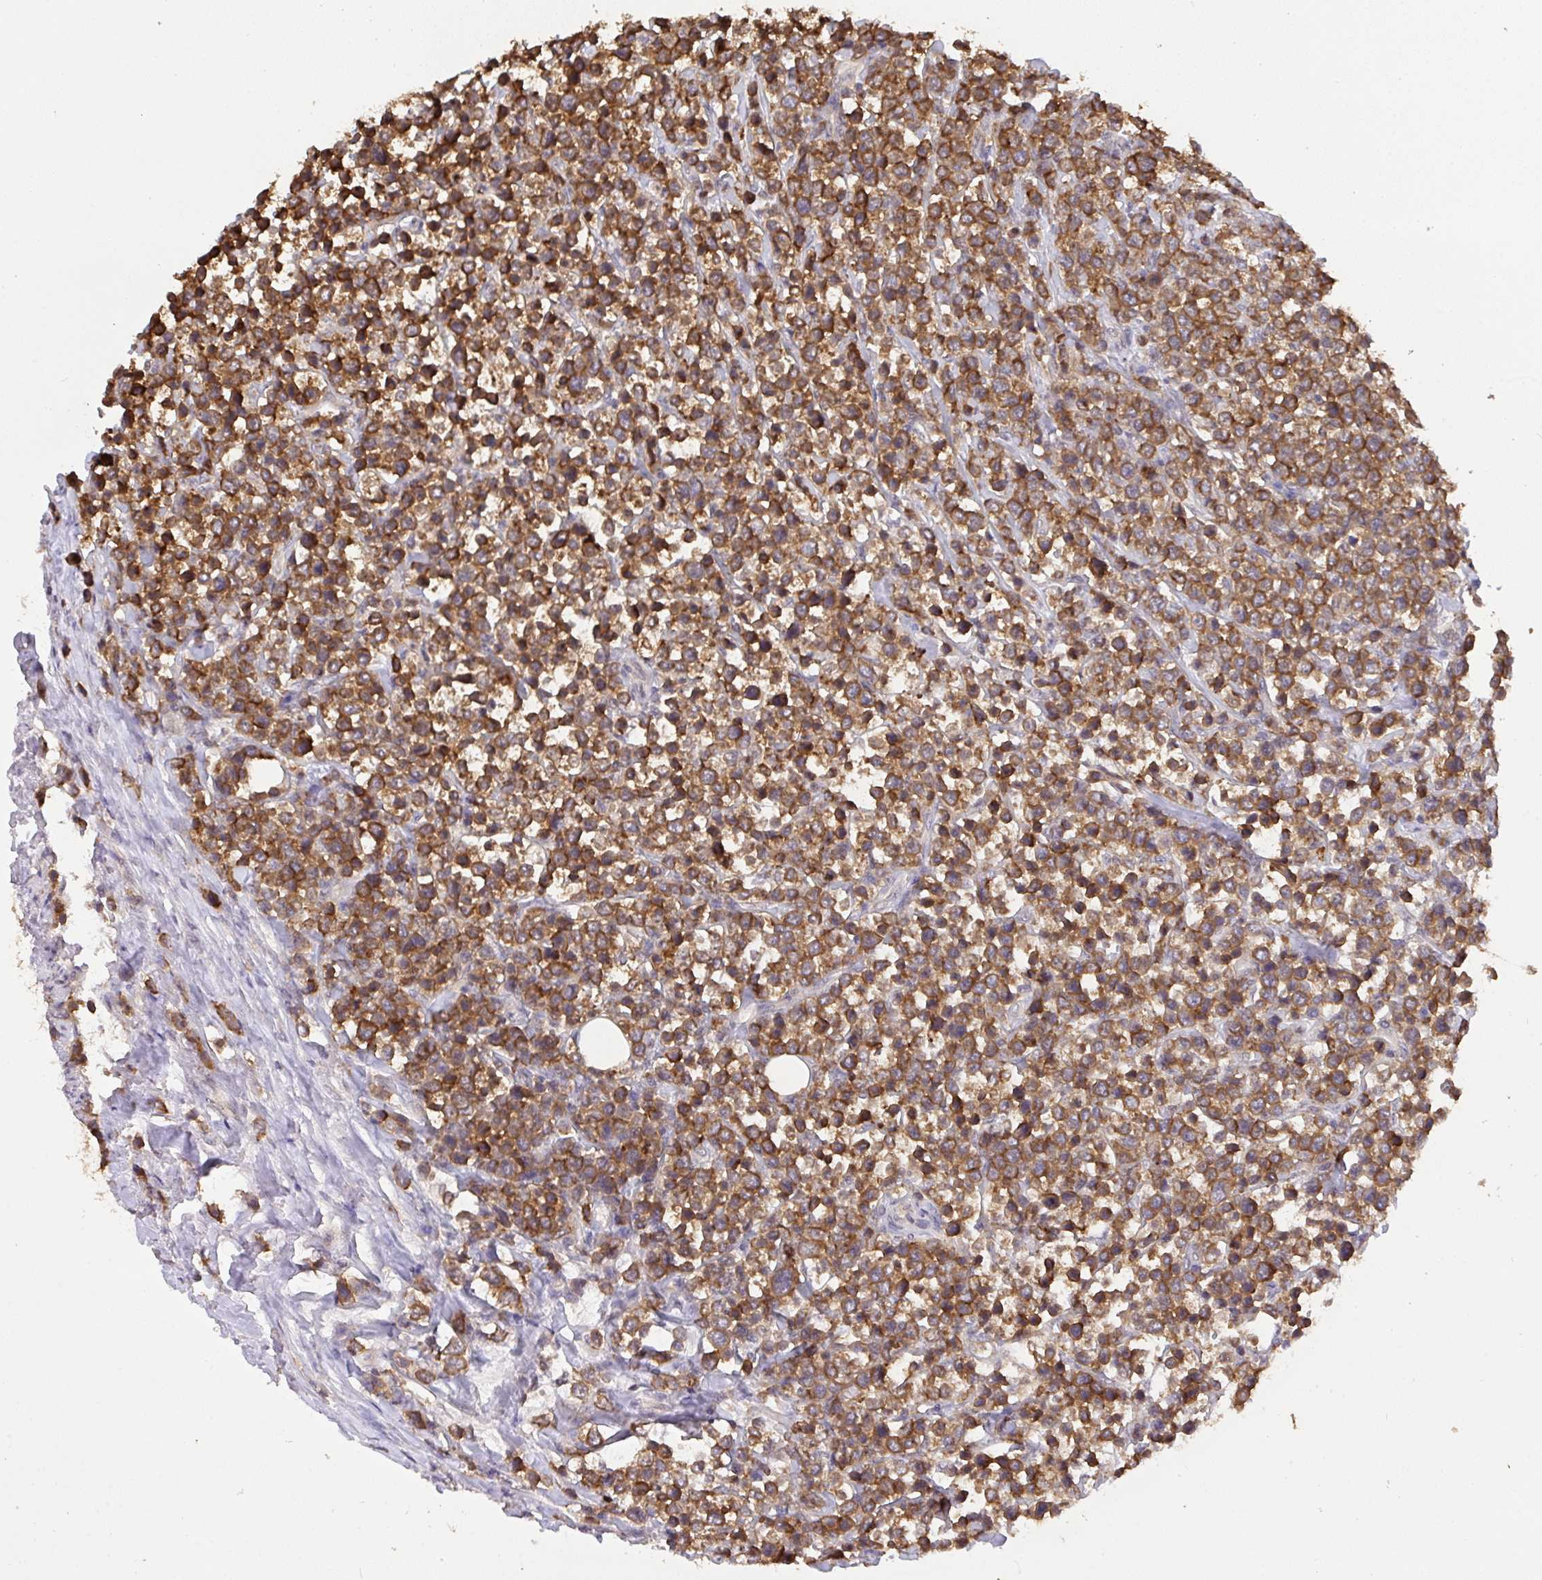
{"staining": {"intensity": "strong", "quantity": ">75%", "location": "cytoplasmic/membranous"}, "tissue": "lymphoma", "cell_type": "Tumor cells", "image_type": "cancer", "snomed": [{"axis": "morphology", "description": "Malignant lymphoma, non-Hodgkin's type, High grade"}, {"axis": "topography", "description": "Soft tissue"}], "caption": "Immunohistochemistry (IHC) staining of high-grade malignant lymphoma, non-Hodgkin's type, which demonstrates high levels of strong cytoplasmic/membranous staining in approximately >75% of tumor cells indicating strong cytoplasmic/membranous protein positivity. The staining was performed using DAB (brown) for protein detection and nuclei were counterstained in hematoxylin (blue).", "gene": "C12orf57", "patient": {"sex": "female", "age": 56}}